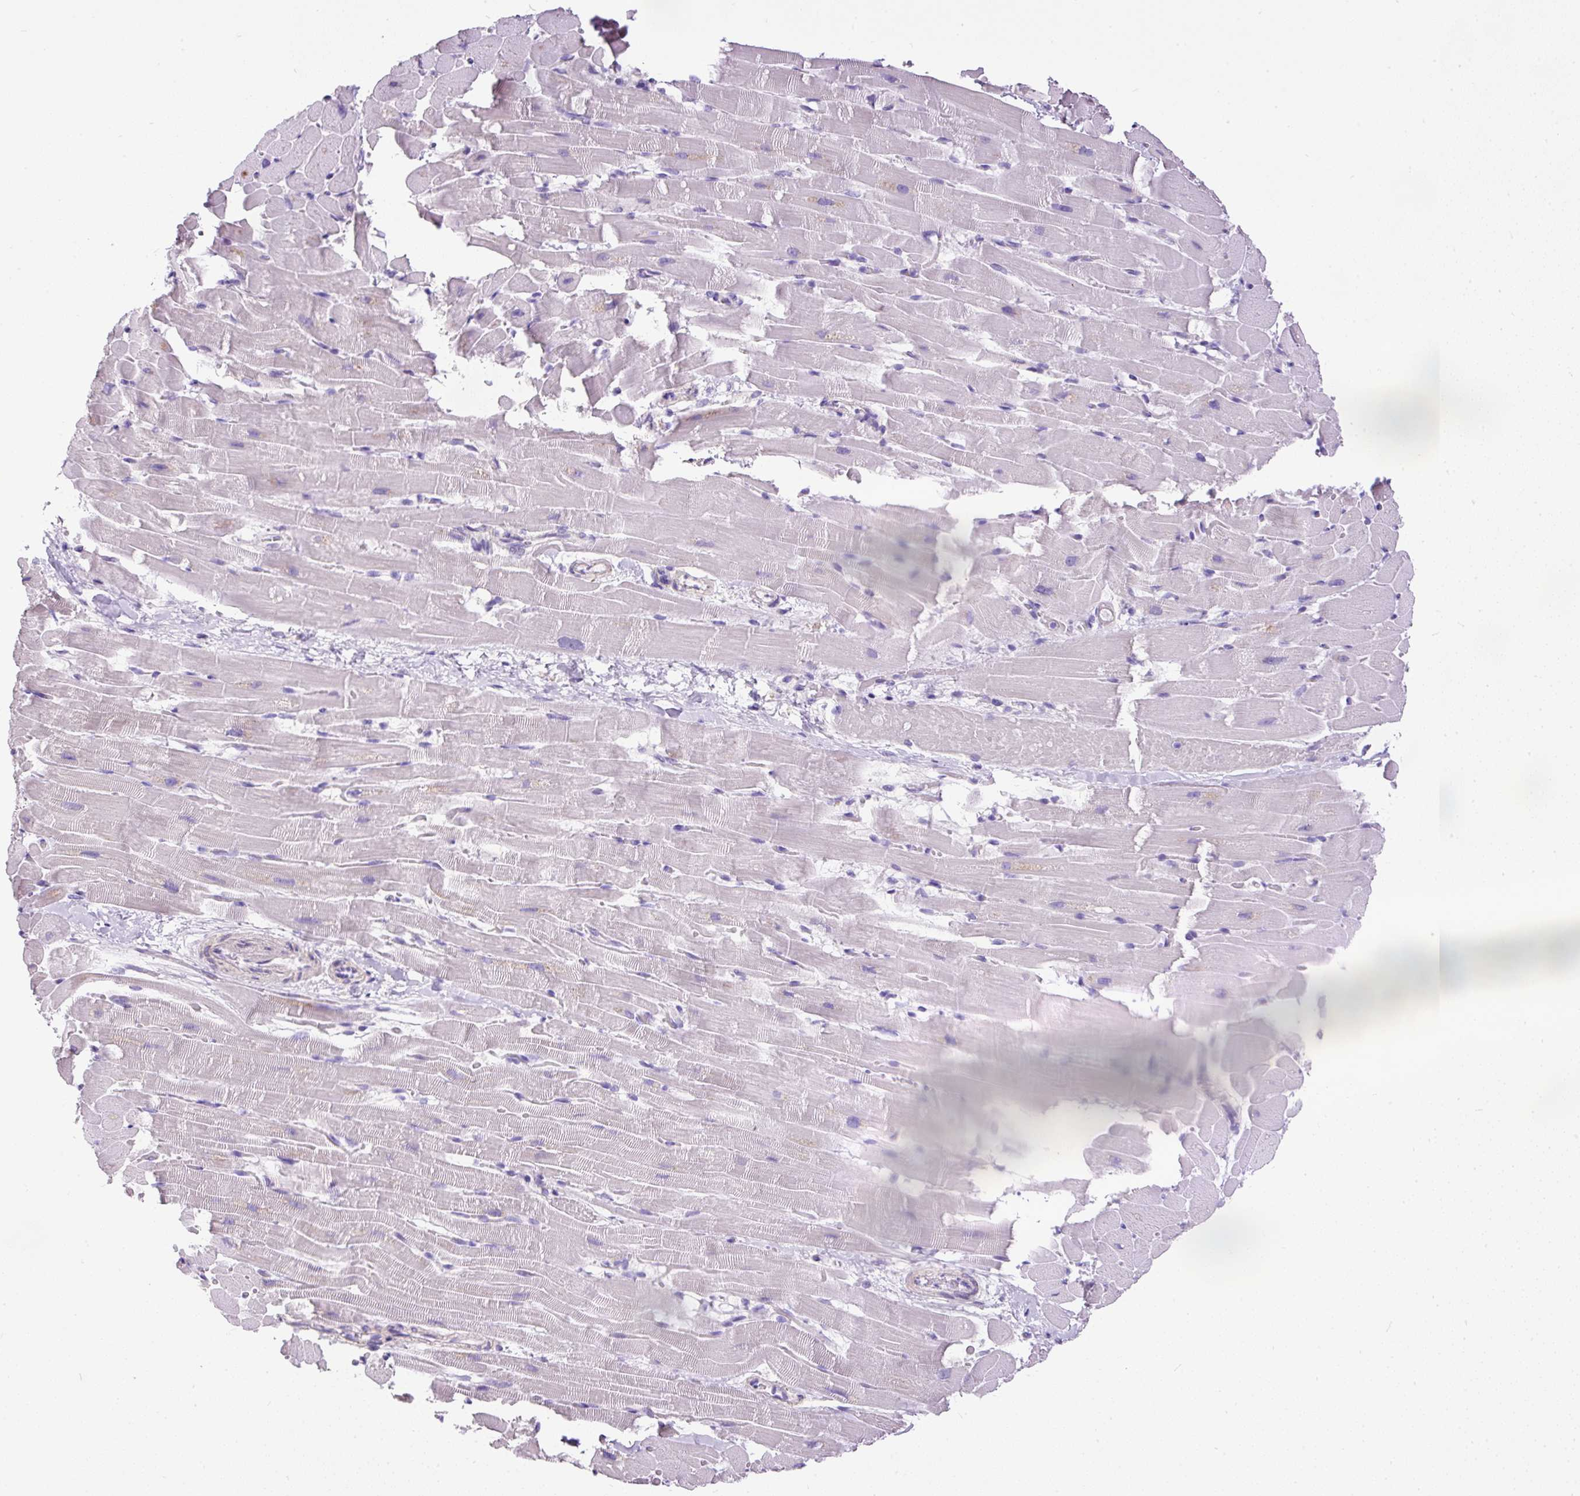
{"staining": {"intensity": "negative", "quantity": "none", "location": "none"}, "tissue": "heart muscle", "cell_type": "Cardiomyocytes", "image_type": "normal", "snomed": [{"axis": "morphology", "description": "Normal tissue, NOS"}, {"axis": "topography", "description": "Heart"}], "caption": "Unremarkable heart muscle was stained to show a protein in brown. There is no significant expression in cardiomyocytes. The staining is performed using DAB brown chromogen with nuclei counter-stained in using hematoxylin.", "gene": "PDIA2", "patient": {"sex": "male", "age": 37}}